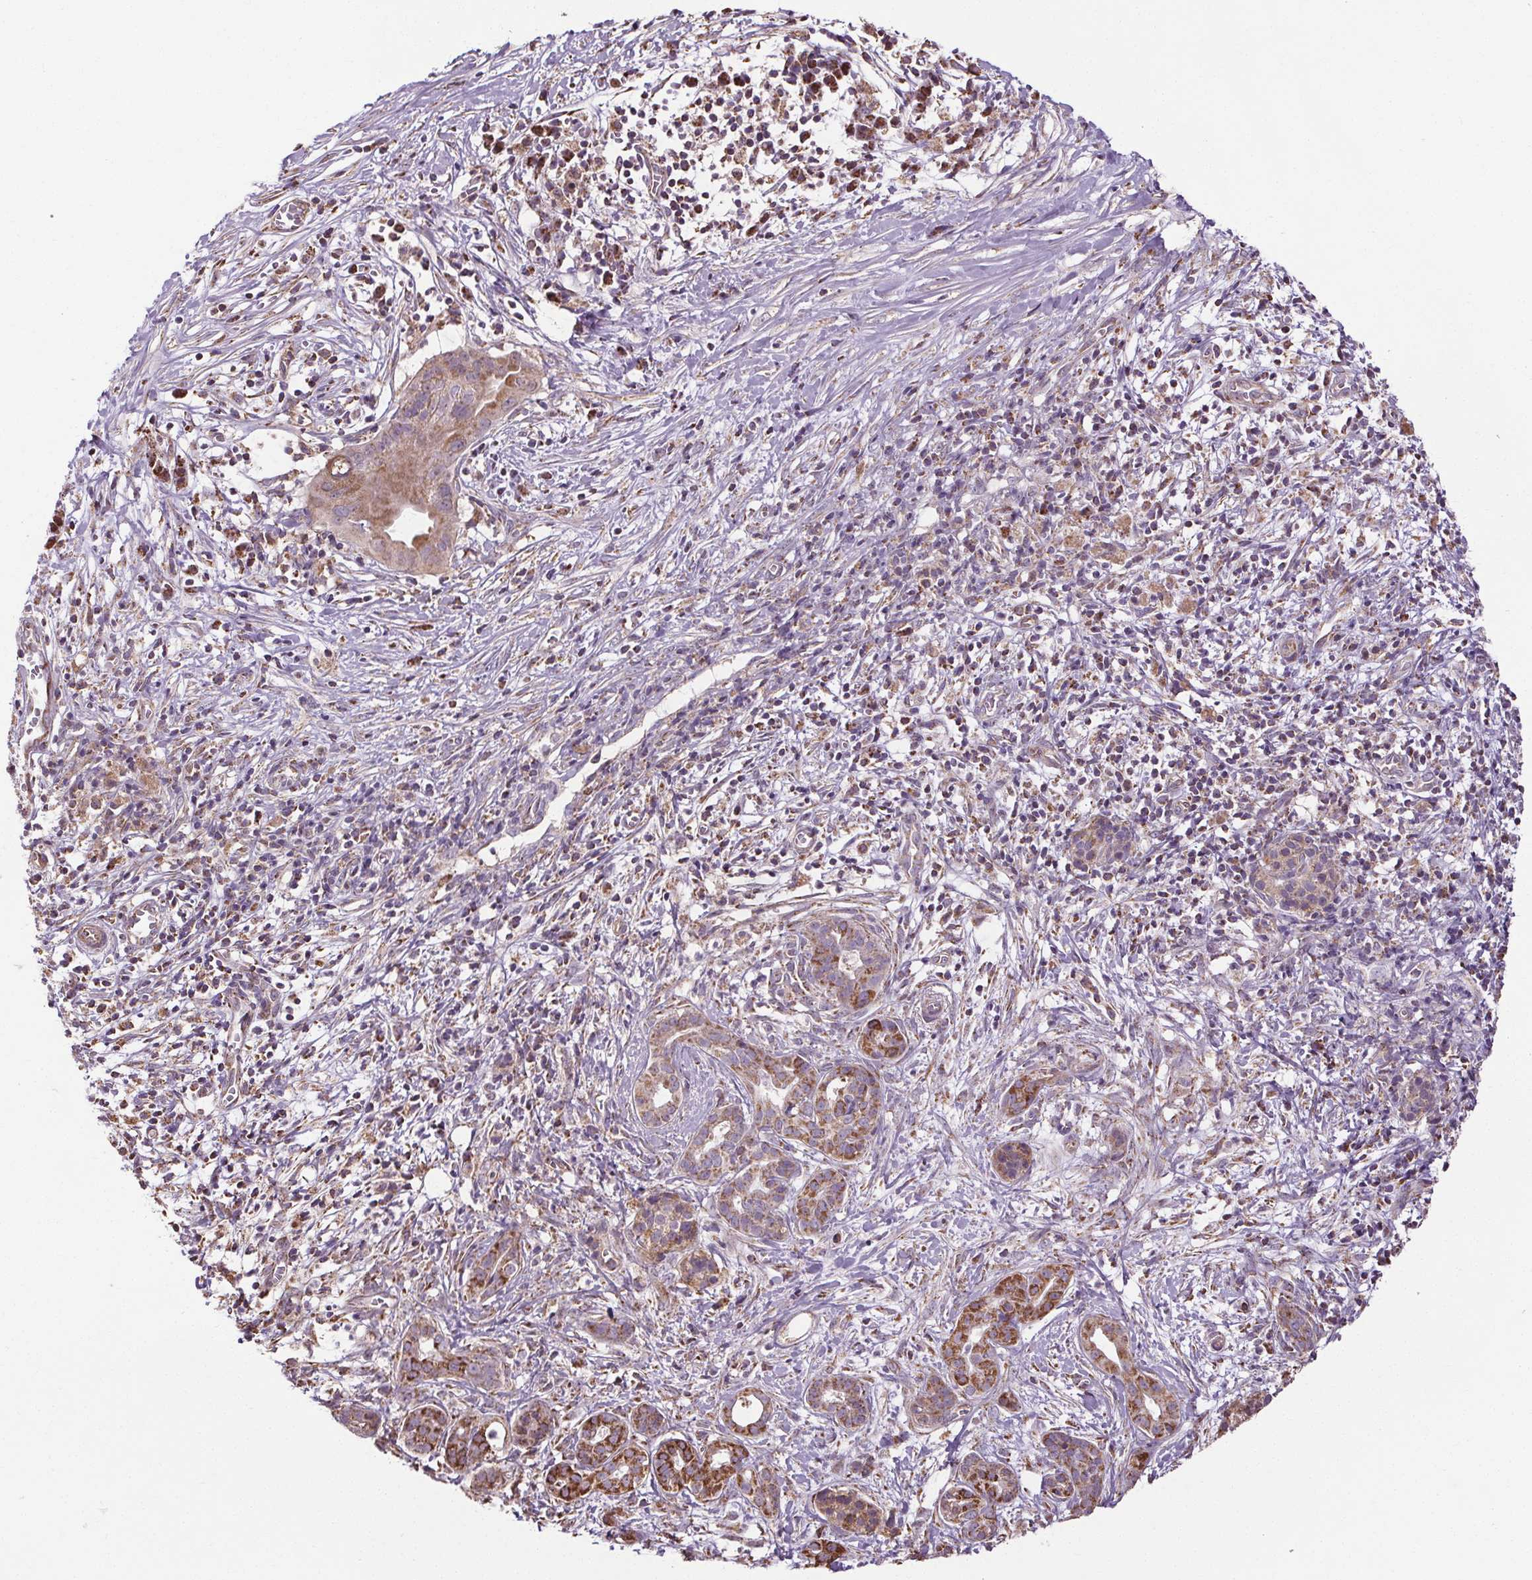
{"staining": {"intensity": "moderate", "quantity": "25%-75%", "location": "cytoplasmic/membranous"}, "tissue": "pancreatic cancer", "cell_type": "Tumor cells", "image_type": "cancer", "snomed": [{"axis": "morphology", "description": "Adenocarcinoma, NOS"}, {"axis": "topography", "description": "Pancreas"}], "caption": "Pancreatic adenocarcinoma stained for a protein shows moderate cytoplasmic/membranous positivity in tumor cells. (IHC, brightfield microscopy, high magnification).", "gene": "ZNF548", "patient": {"sex": "male", "age": 61}}